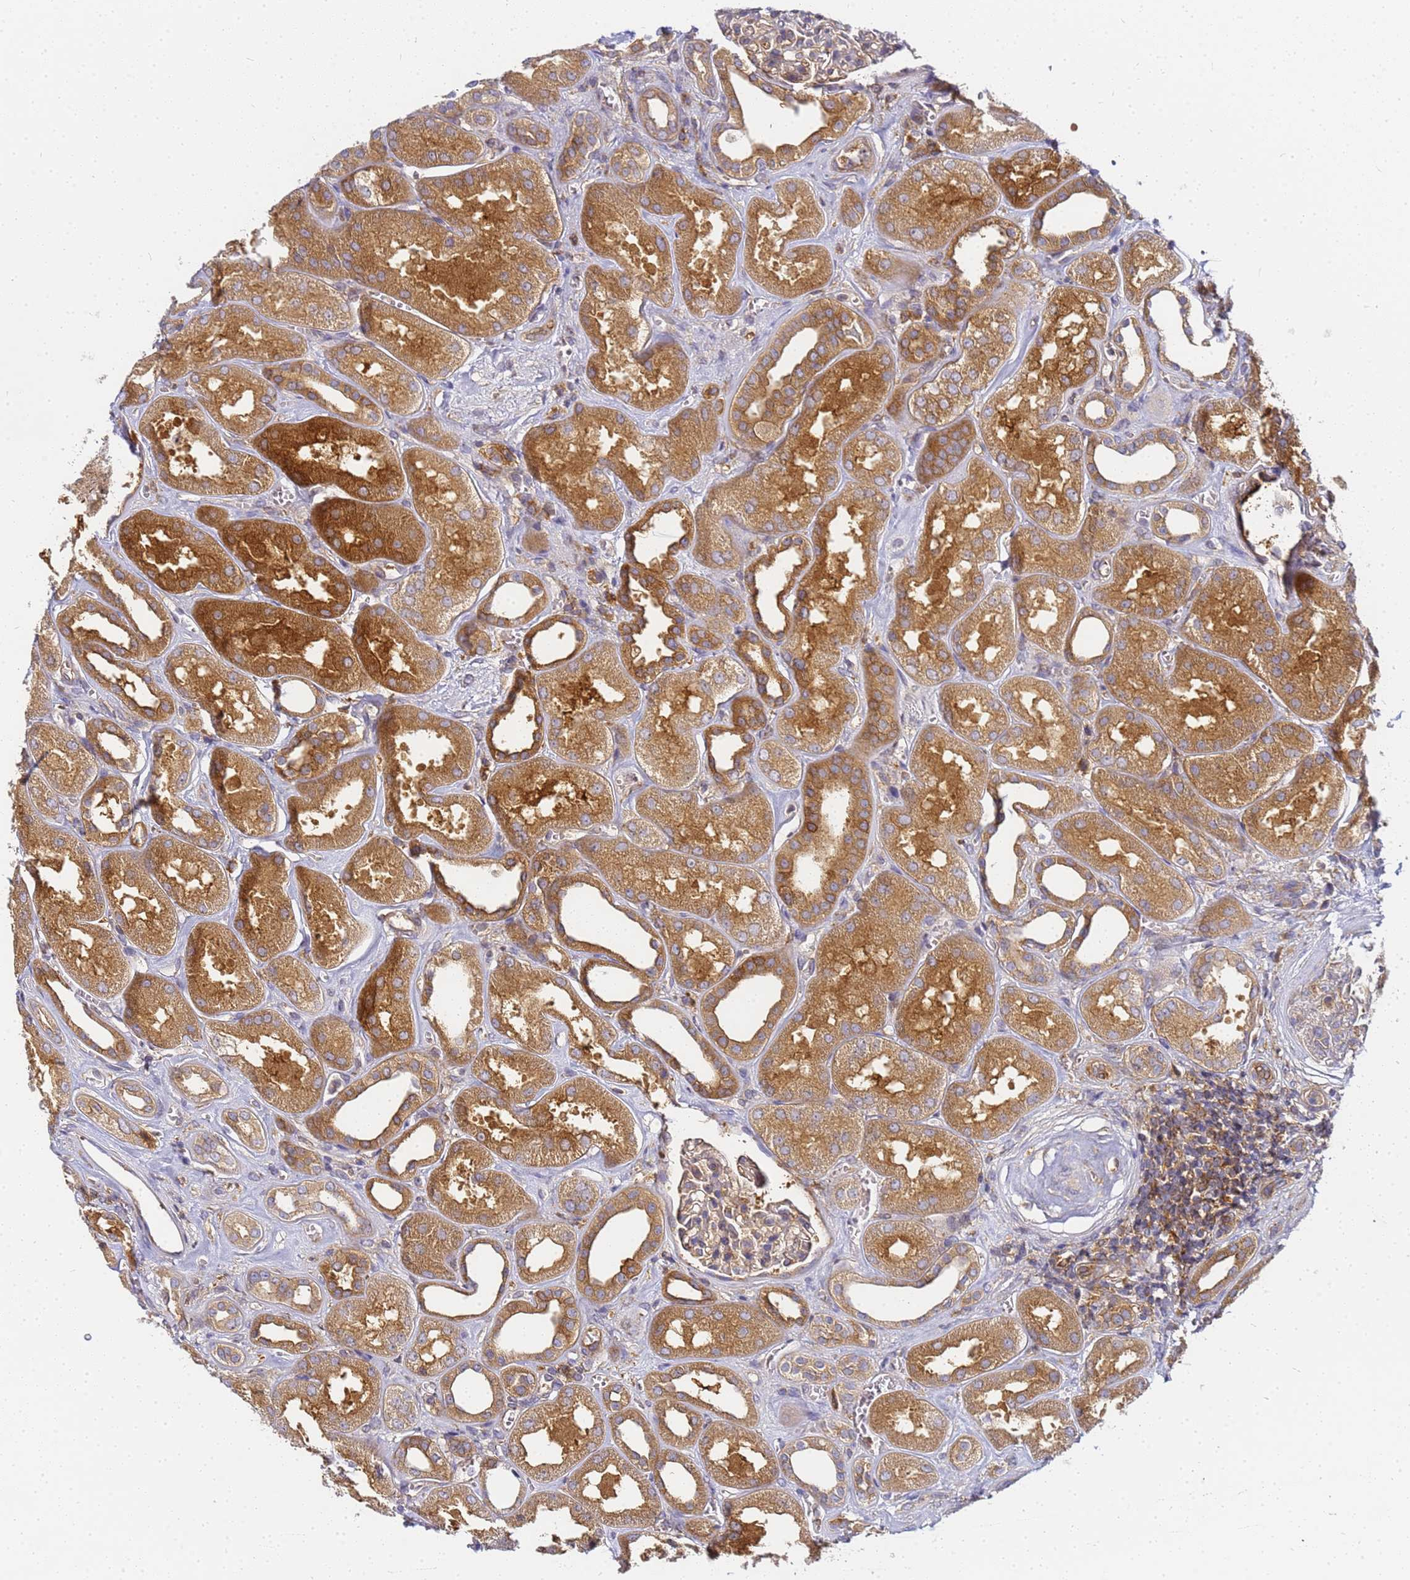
{"staining": {"intensity": "weak", "quantity": ">75%", "location": "cytoplasmic/membranous"}, "tissue": "kidney", "cell_type": "Cells in glomeruli", "image_type": "normal", "snomed": [{"axis": "morphology", "description": "Normal tissue, NOS"}, {"axis": "morphology", "description": "Adenocarcinoma, NOS"}, {"axis": "topography", "description": "Kidney"}], "caption": "Benign kidney was stained to show a protein in brown. There is low levels of weak cytoplasmic/membranous positivity in about >75% of cells in glomeruli. The protein of interest is shown in brown color, while the nuclei are stained blue.", "gene": "CHM", "patient": {"sex": "female", "age": 68}}